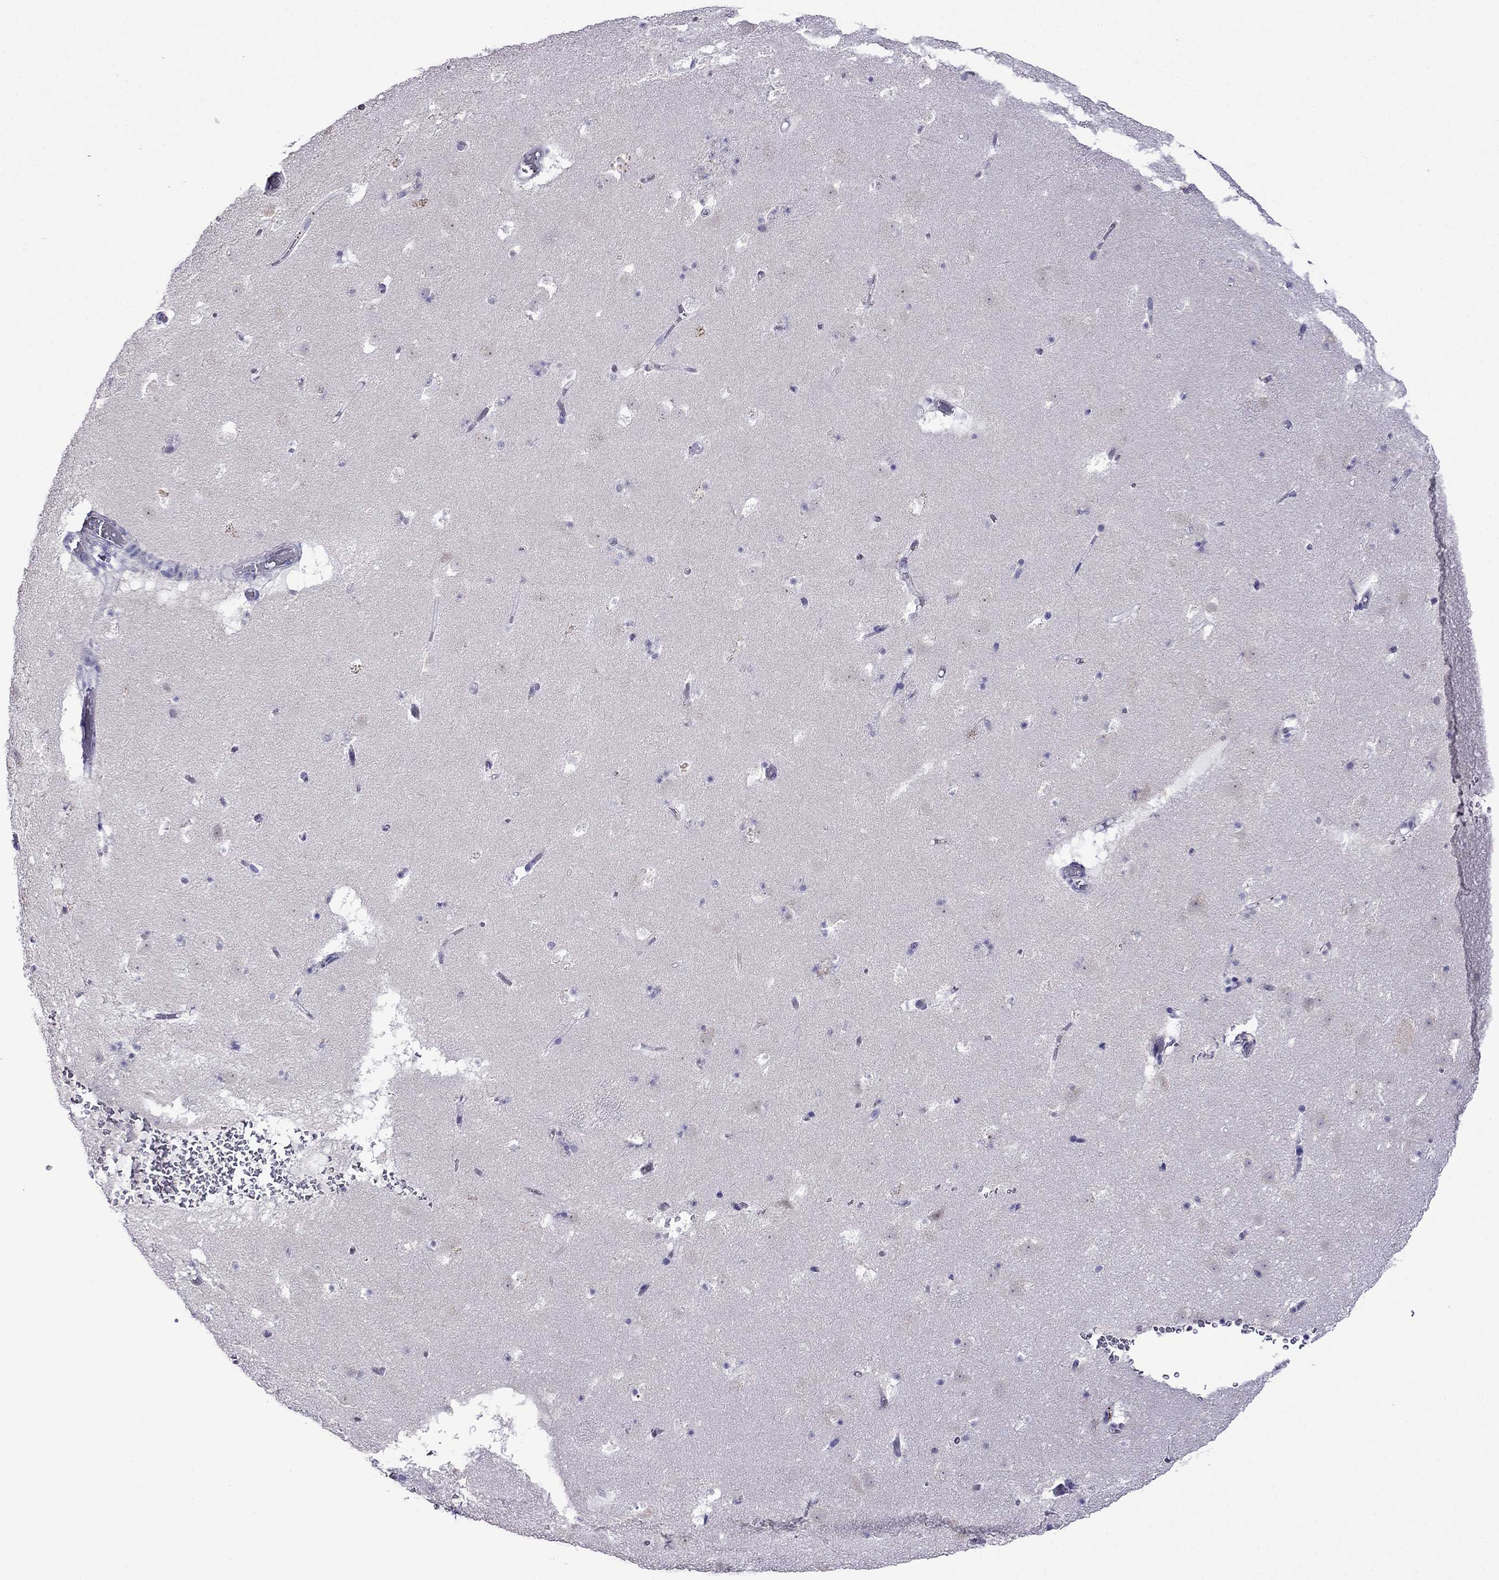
{"staining": {"intensity": "negative", "quantity": "none", "location": "none"}, "tissue": "caudate", "cell_type": "Glial cells", "image_type": "normal", "snomed": [{"axis": "morphology", "description": "Normal tissue, NOS"}, {"axis": "topography", "description": "Lateral ventricle wall"}], "caption": "Immunohistochemistry (IHC) histopathology image of benign caudate stained for a protein (brown), which shows no positivity in glial cells.", "gene": "CDHR4", "patient": {"sex": "female", "age": 42}}